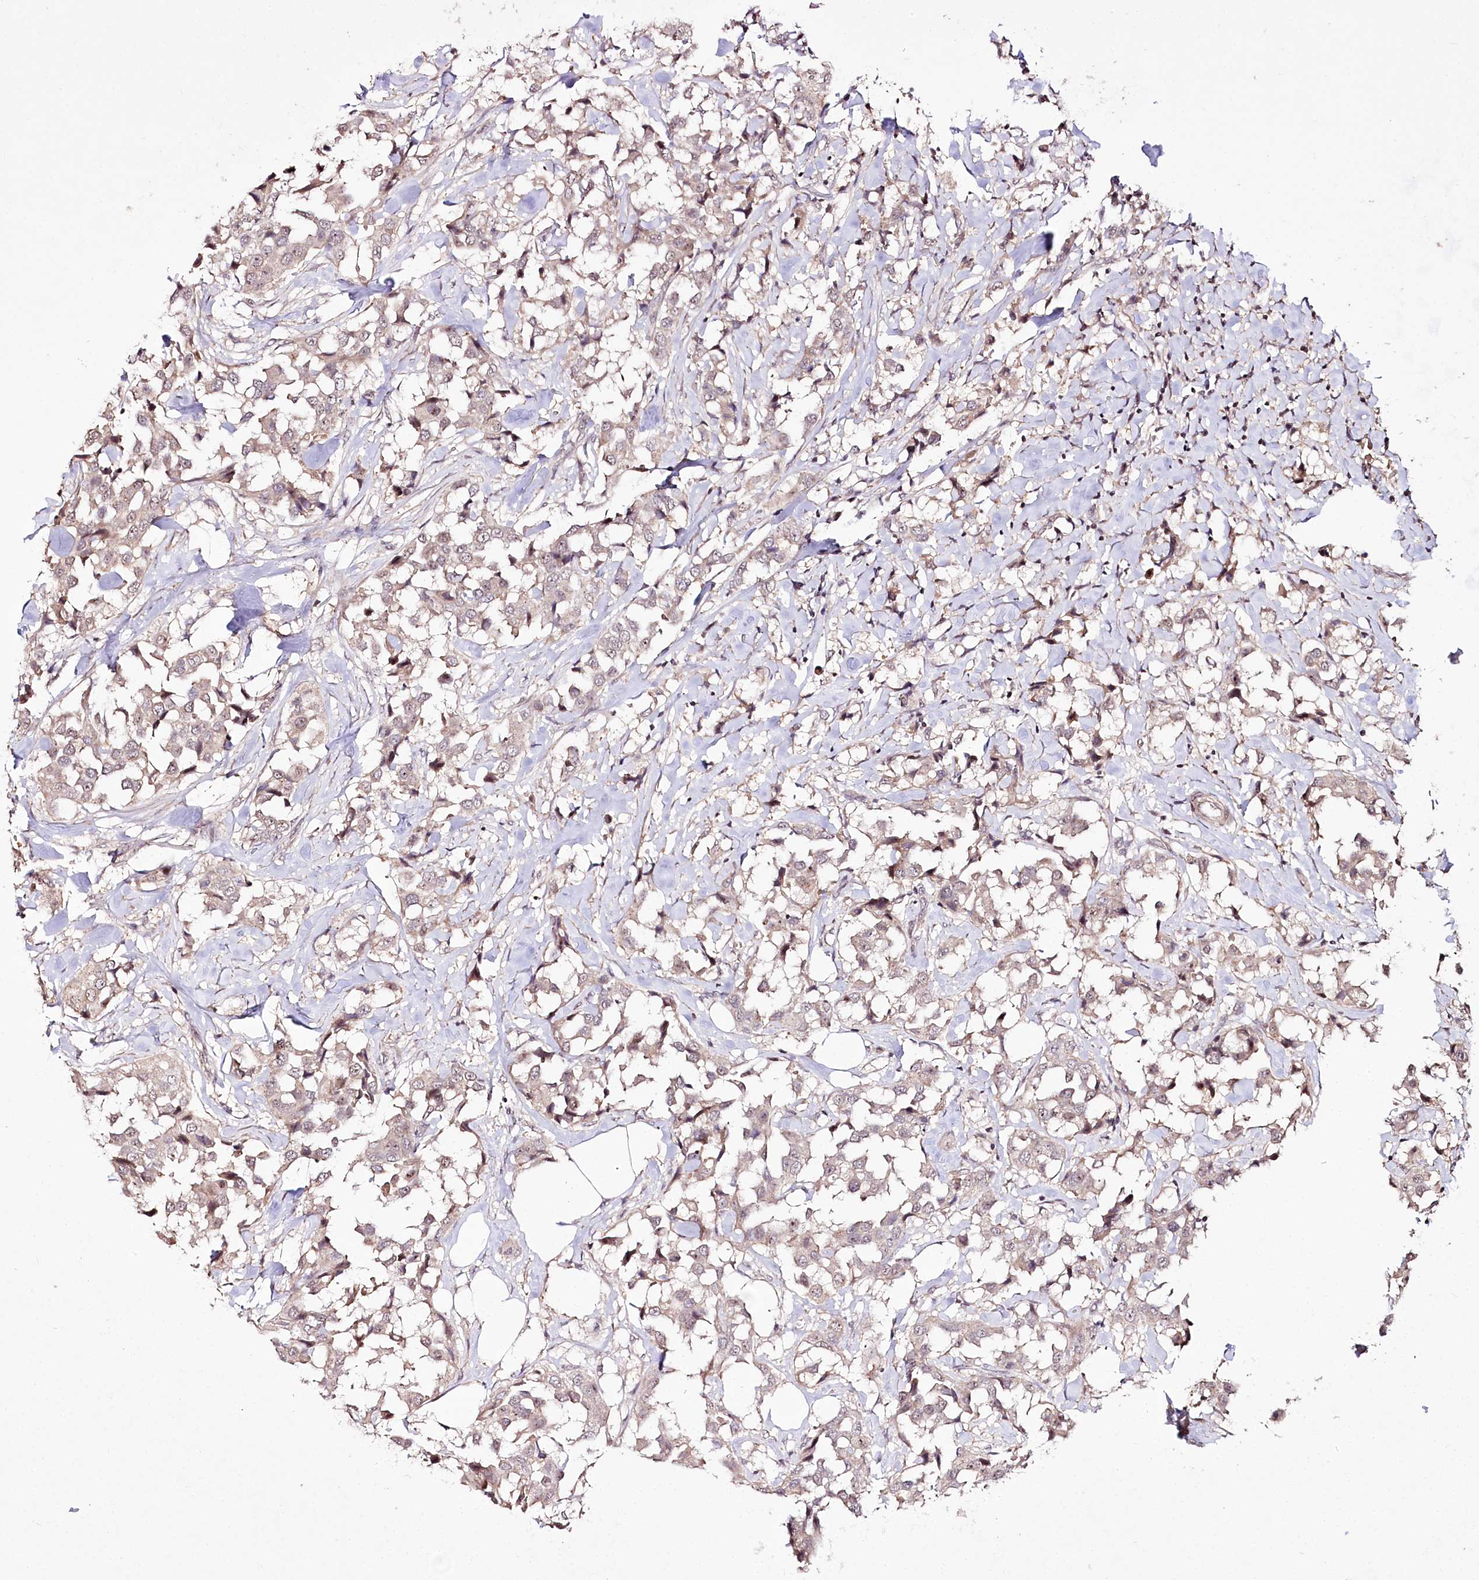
{"staining": {"intensity": "weak", "quantity": "<25%", "location": "cytoplasmic/membranous"}, "tissue": "breast cancer", "cell_type": "Tumor cells", "image_type": "cancer", "snomed": [{"axis": "morphology", "description": "Duct carcinoma"}, {"axis": "topography", "description": "Breast"}], "caption": "High magnification brightfield microscopy of intraductal carcinoma (breast) stained with DAB (3,3'-diaminobenzidine) (brown) and counterstained with hematoxylin (blue): tumor cells show no significant staining. (Immunohistochemistry, brightfield microscopy, high magnification).", "gene": "CCDC59", "patient": {"sex": "female", "age": 80}}